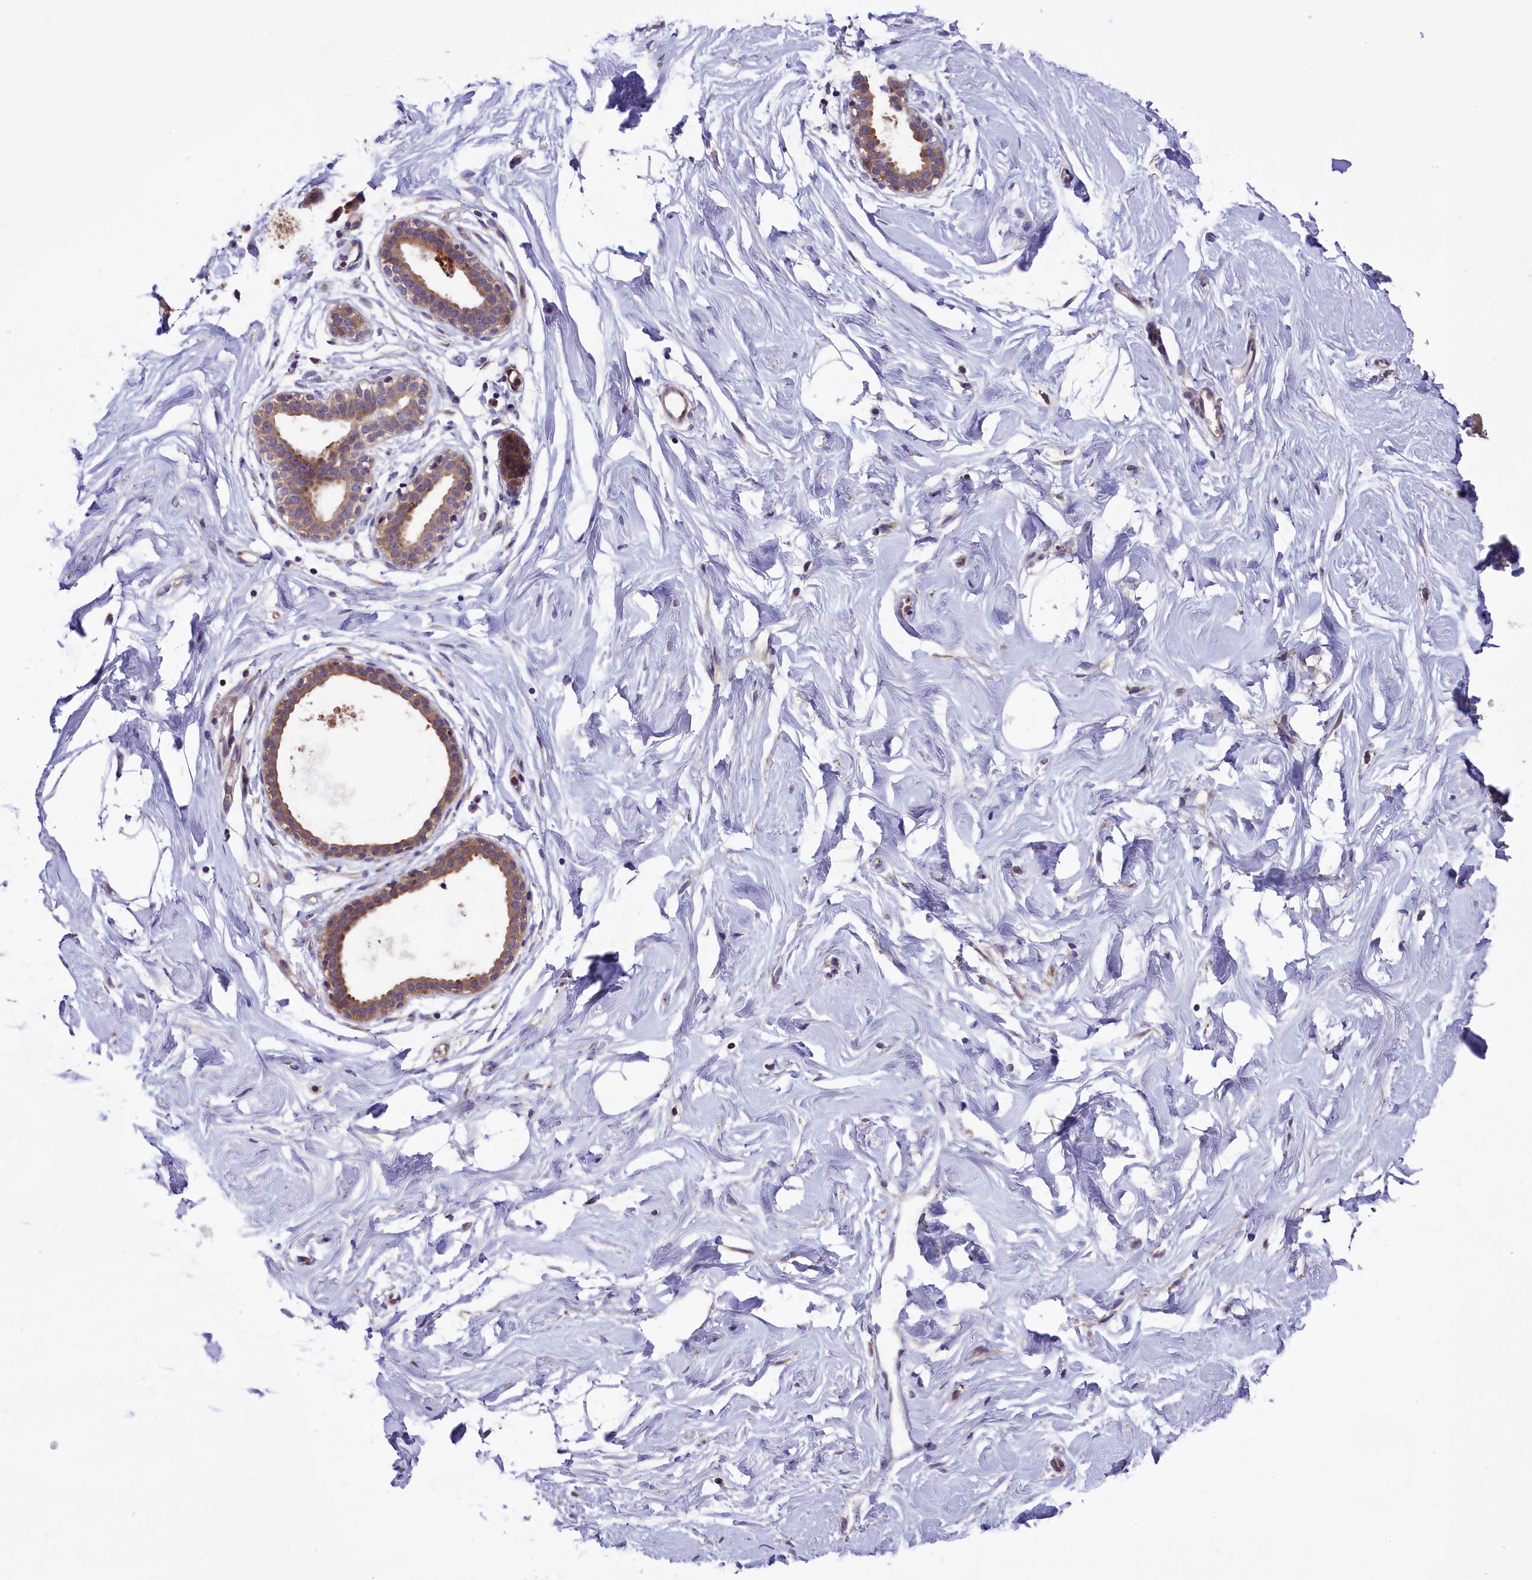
{"staining": {"intensity": "negative", "quantity": "none", "location": "none"}, "tissue": "breast", "cell_type": "Adipocytes", "image_type": "normal", "snomed": [{"axis": "morphology", "description": "Normal tissue, NOS"}, {"axis": "morphology", "description": "Adenoma, NOS"}, {"axis": "topography", "description": "Breast"}], "caption": "Immunohistochemistry micrograph of benign breast: human breast stained with DAB (3,3'-diaminobenzidine) shows no significant protein positivity in adipocytes.", "gene": "ABCC10", "patient": {"sex": "female", "age": 23}}